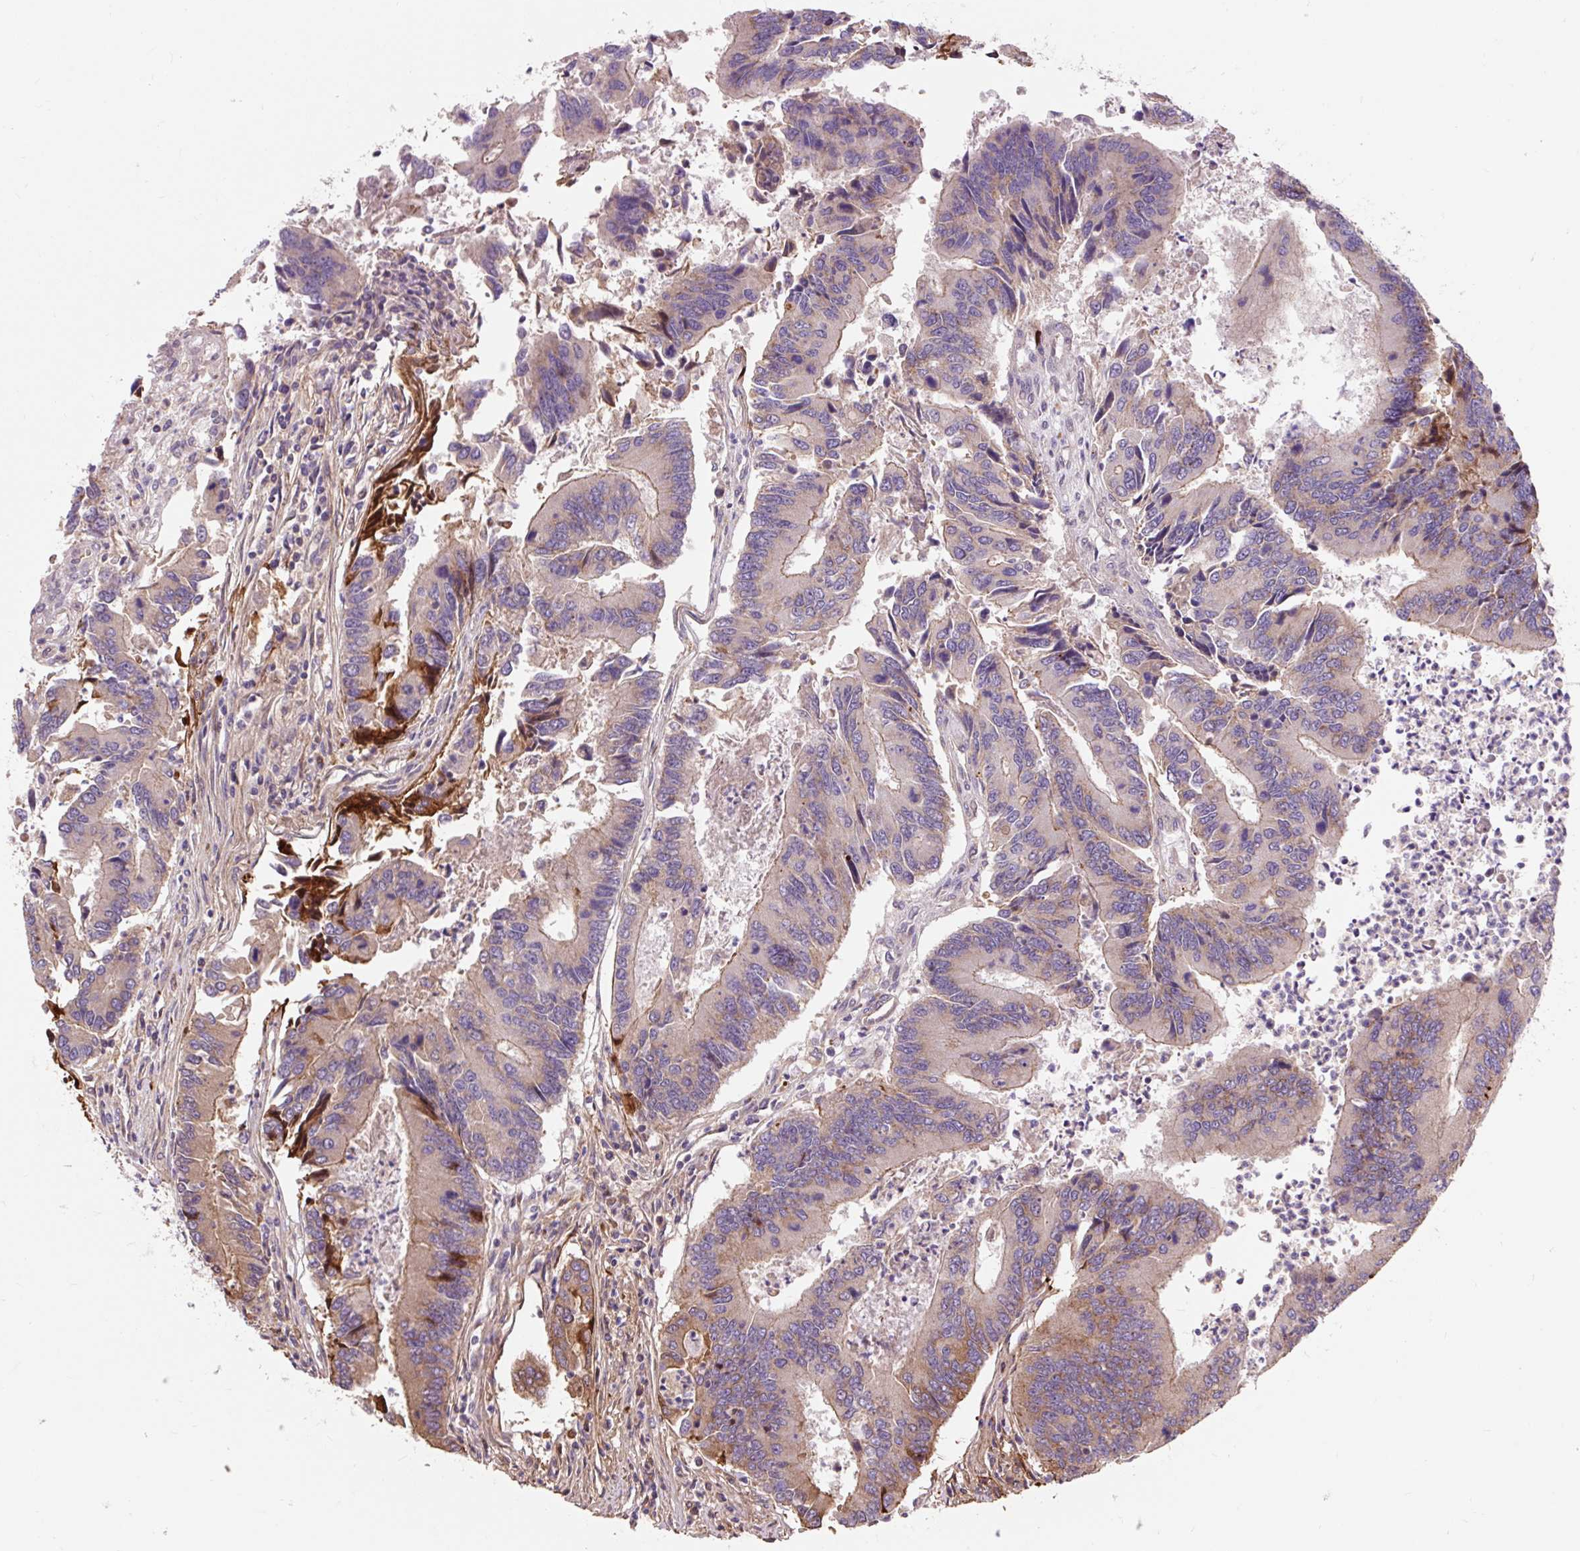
{"staining": {"intensity": "moderate", "quantity": "<25%", "location": "cytoplasmic/membranous"}, "tissue": "colorectal cancer", "cell_type": "Tumor cells", "image_type": "cancer", "snomed": [{"axis": "morphology", "description": "Adenocarcinoma, NOS"}, {"axis": "topography", "description": "Colon"}], "caption": "The photomicrograph shows immunohistochemical staining of colorectal adenocarcinoma. There is moderate cytoplasmic/membranous expression is present in approximately <25% of tumor cells. (brown staining indicates protein expression, while blue staining denotes nuclei).", "gene": "PRIMPOL", "patient": {"sex": "female", "age": 67}}